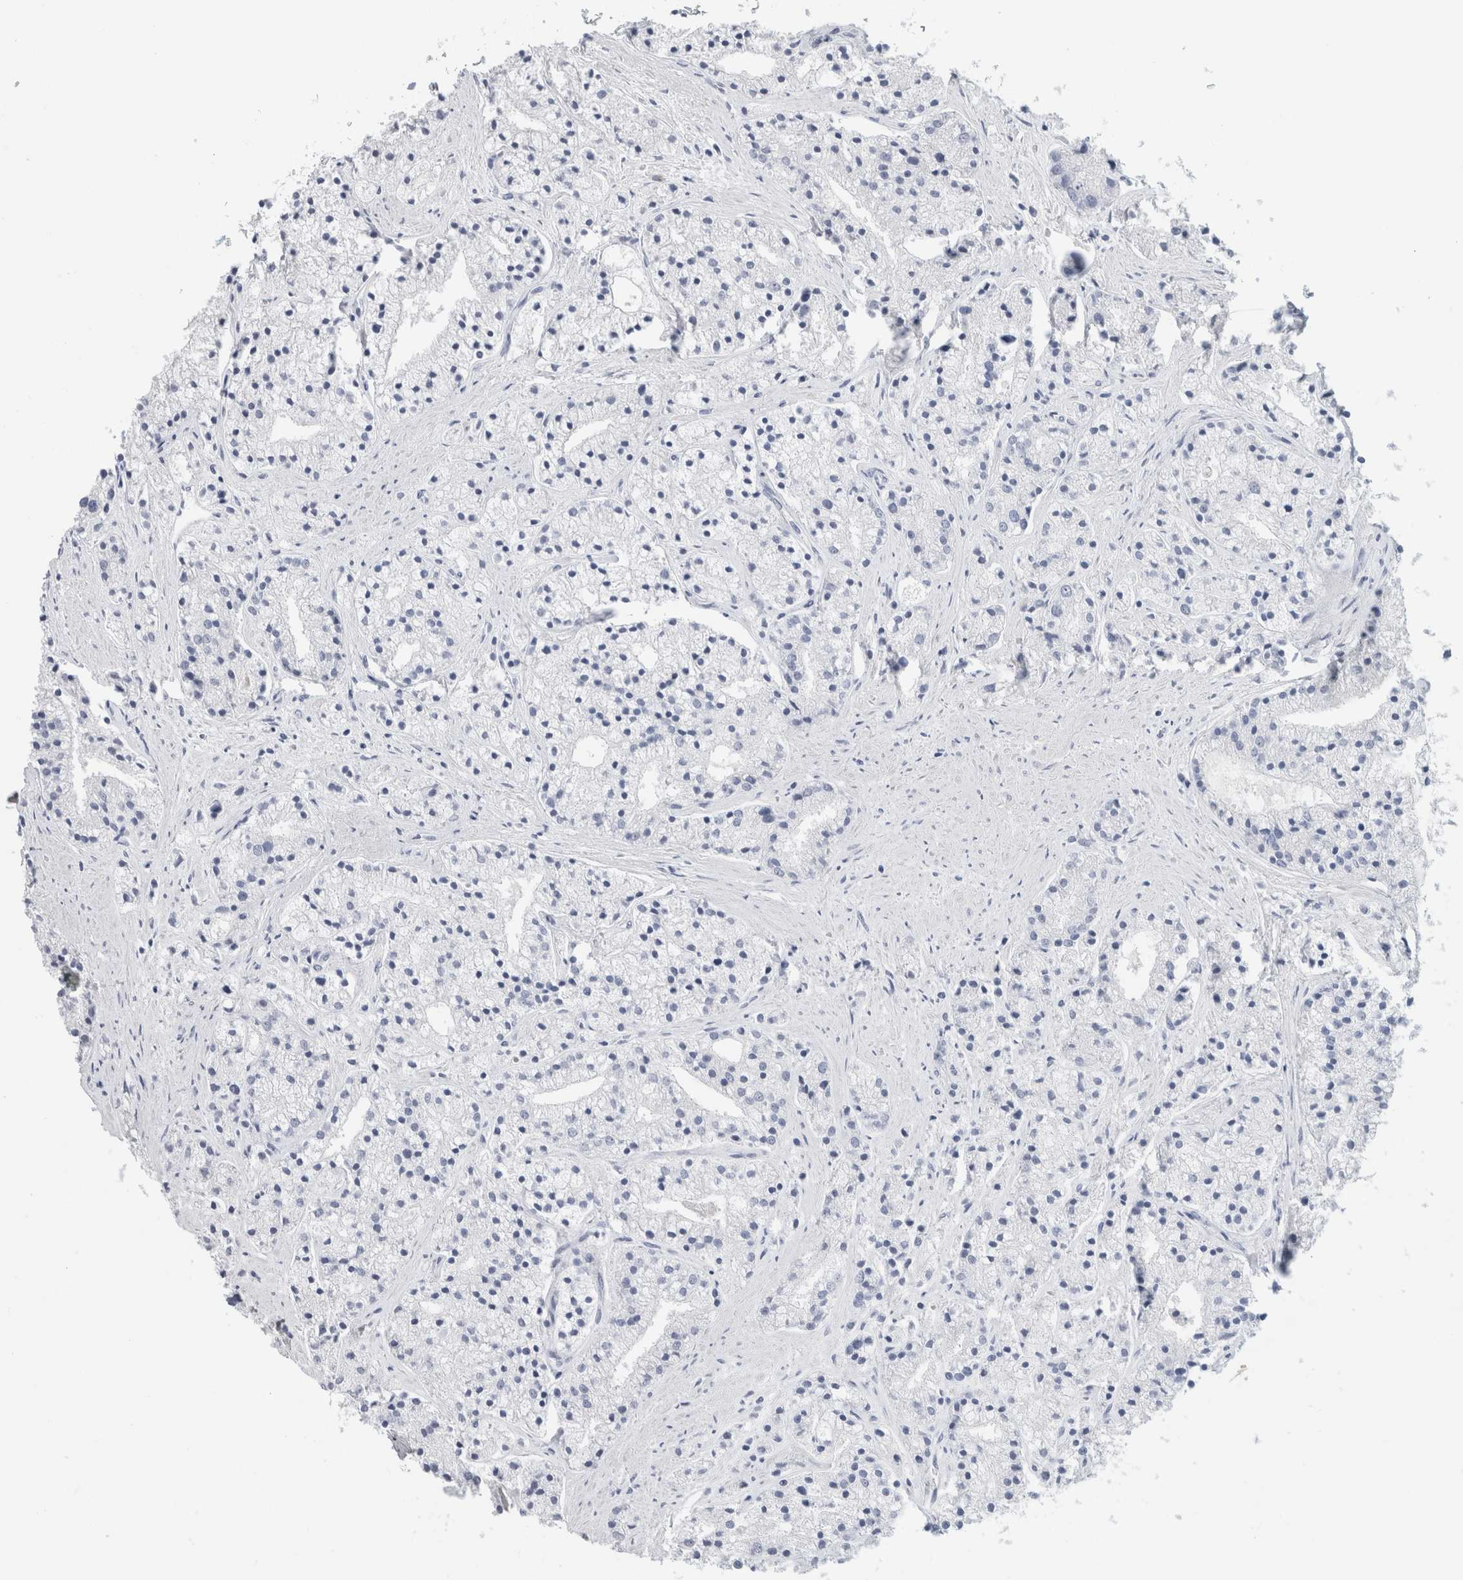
{"staining": {"intensity": "negative", "quantity": "none", "location": "none"}, "tissue": "prostate cancer", "cell_type": "Tumor cells", "image_type": "cancer", "snomed": [{"axis": "morphology", "description": "Adenocarcinoma, High grade"}, {"axis": "topography", "description": "Prostate"}], "caption": "DAB immunohistochemical staining of prostate cancer (adenocarcinoma (high-grade)) displays no significant expression in tumor cells.", "gene": "BCAN", "patient": {"sex": "male", "age": 50}}